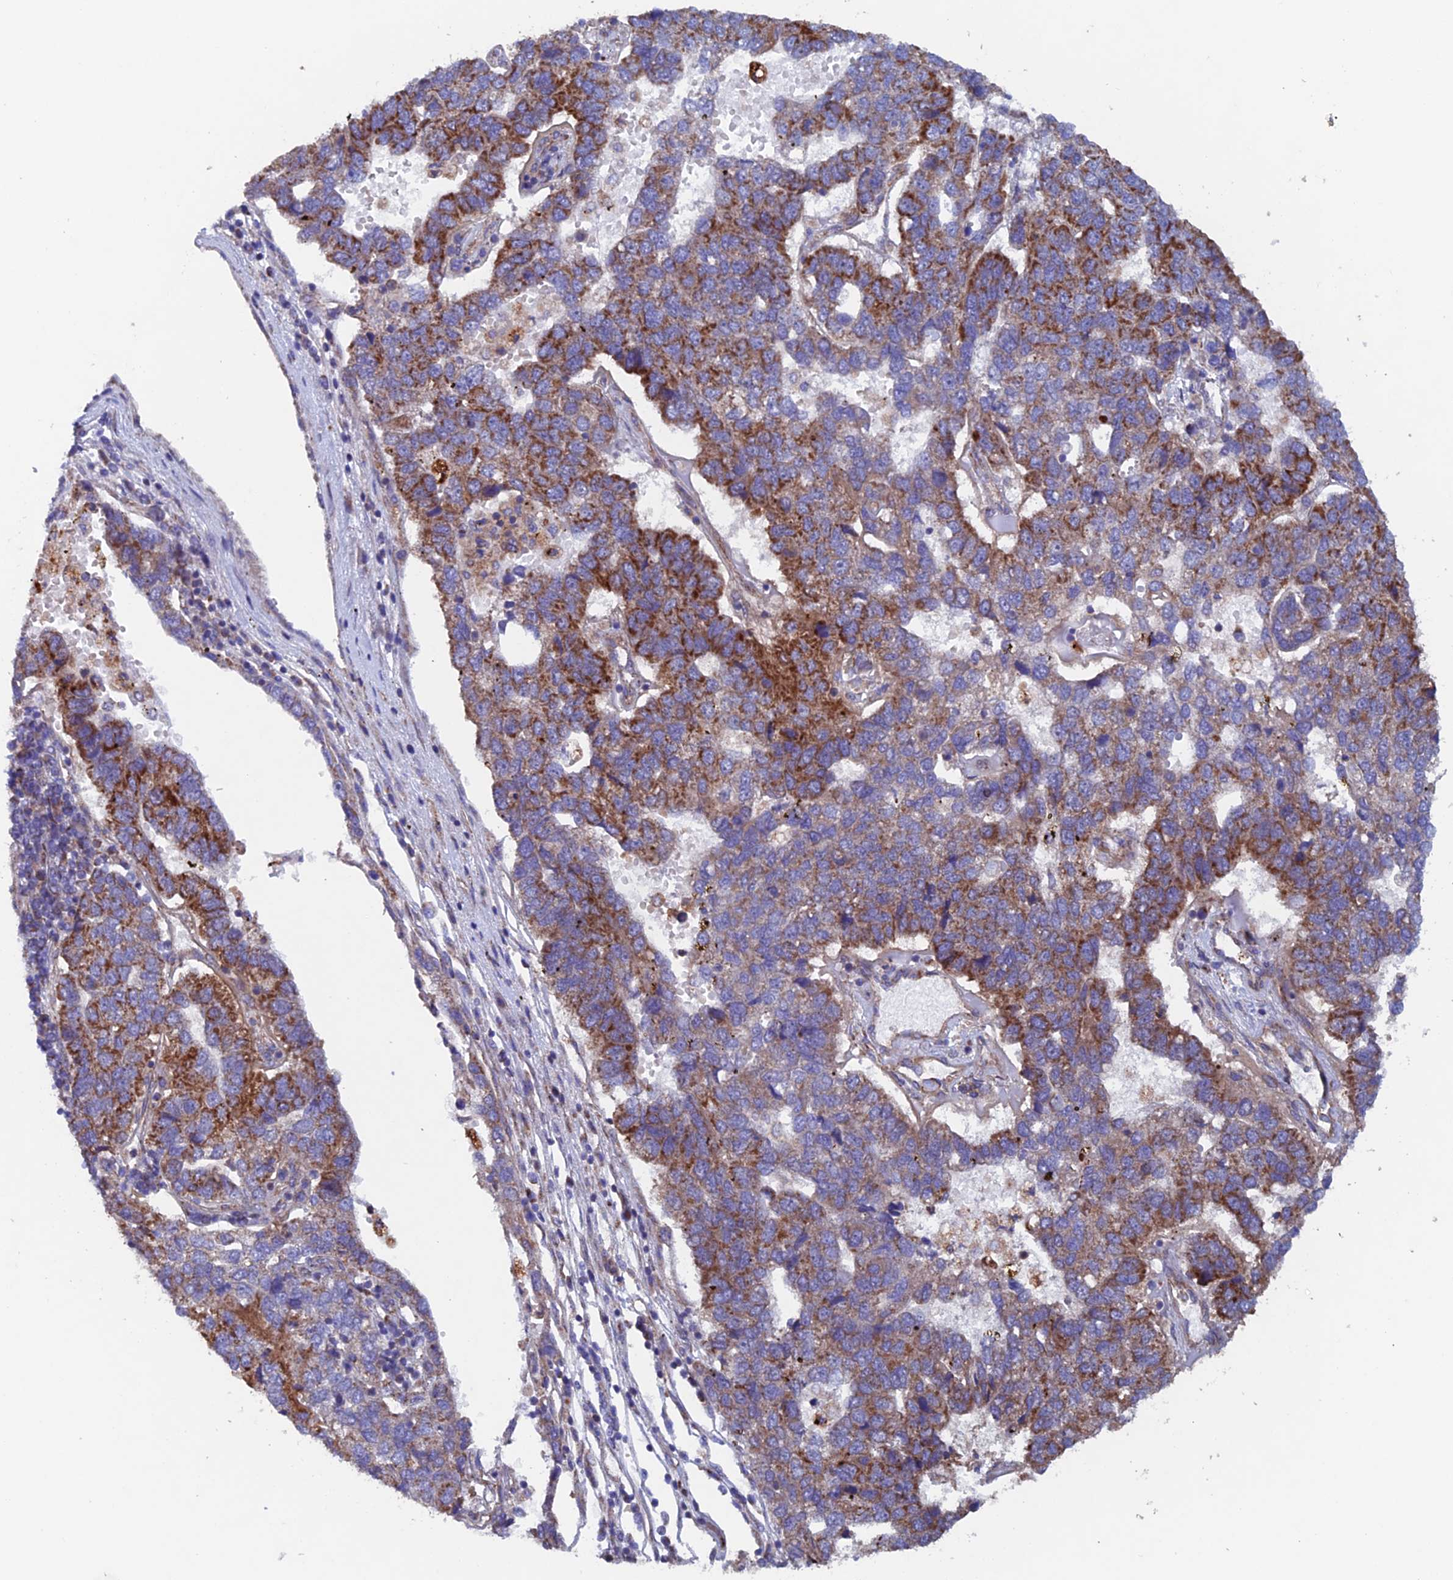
{"staining": {"intensity": "strong", "quantity": "25%-75%", "location": "cytoplasmic/membranous"}, "tissue": "pancreatic cancer", "cell_type": "Tumor cells", "image_type": "cancer", "snomed": [{"axis": "morphology", "description": "Adenocarcinoma, NOS"}, {"axis": "topography", "description": "Pancreas"}], "caption": "Immunohistochemistry image of neoplastic tissue: pancreatic cancer stained using immunohistochemistry demonstrates high levels of strong protein expression localized specifically in the cytoplasmic/membranous of tumor cells, appearing as a cytoplasmic/membranous brown color.", "gene": "MRPL1", "patient": {"sex": "female", "age": 61}}